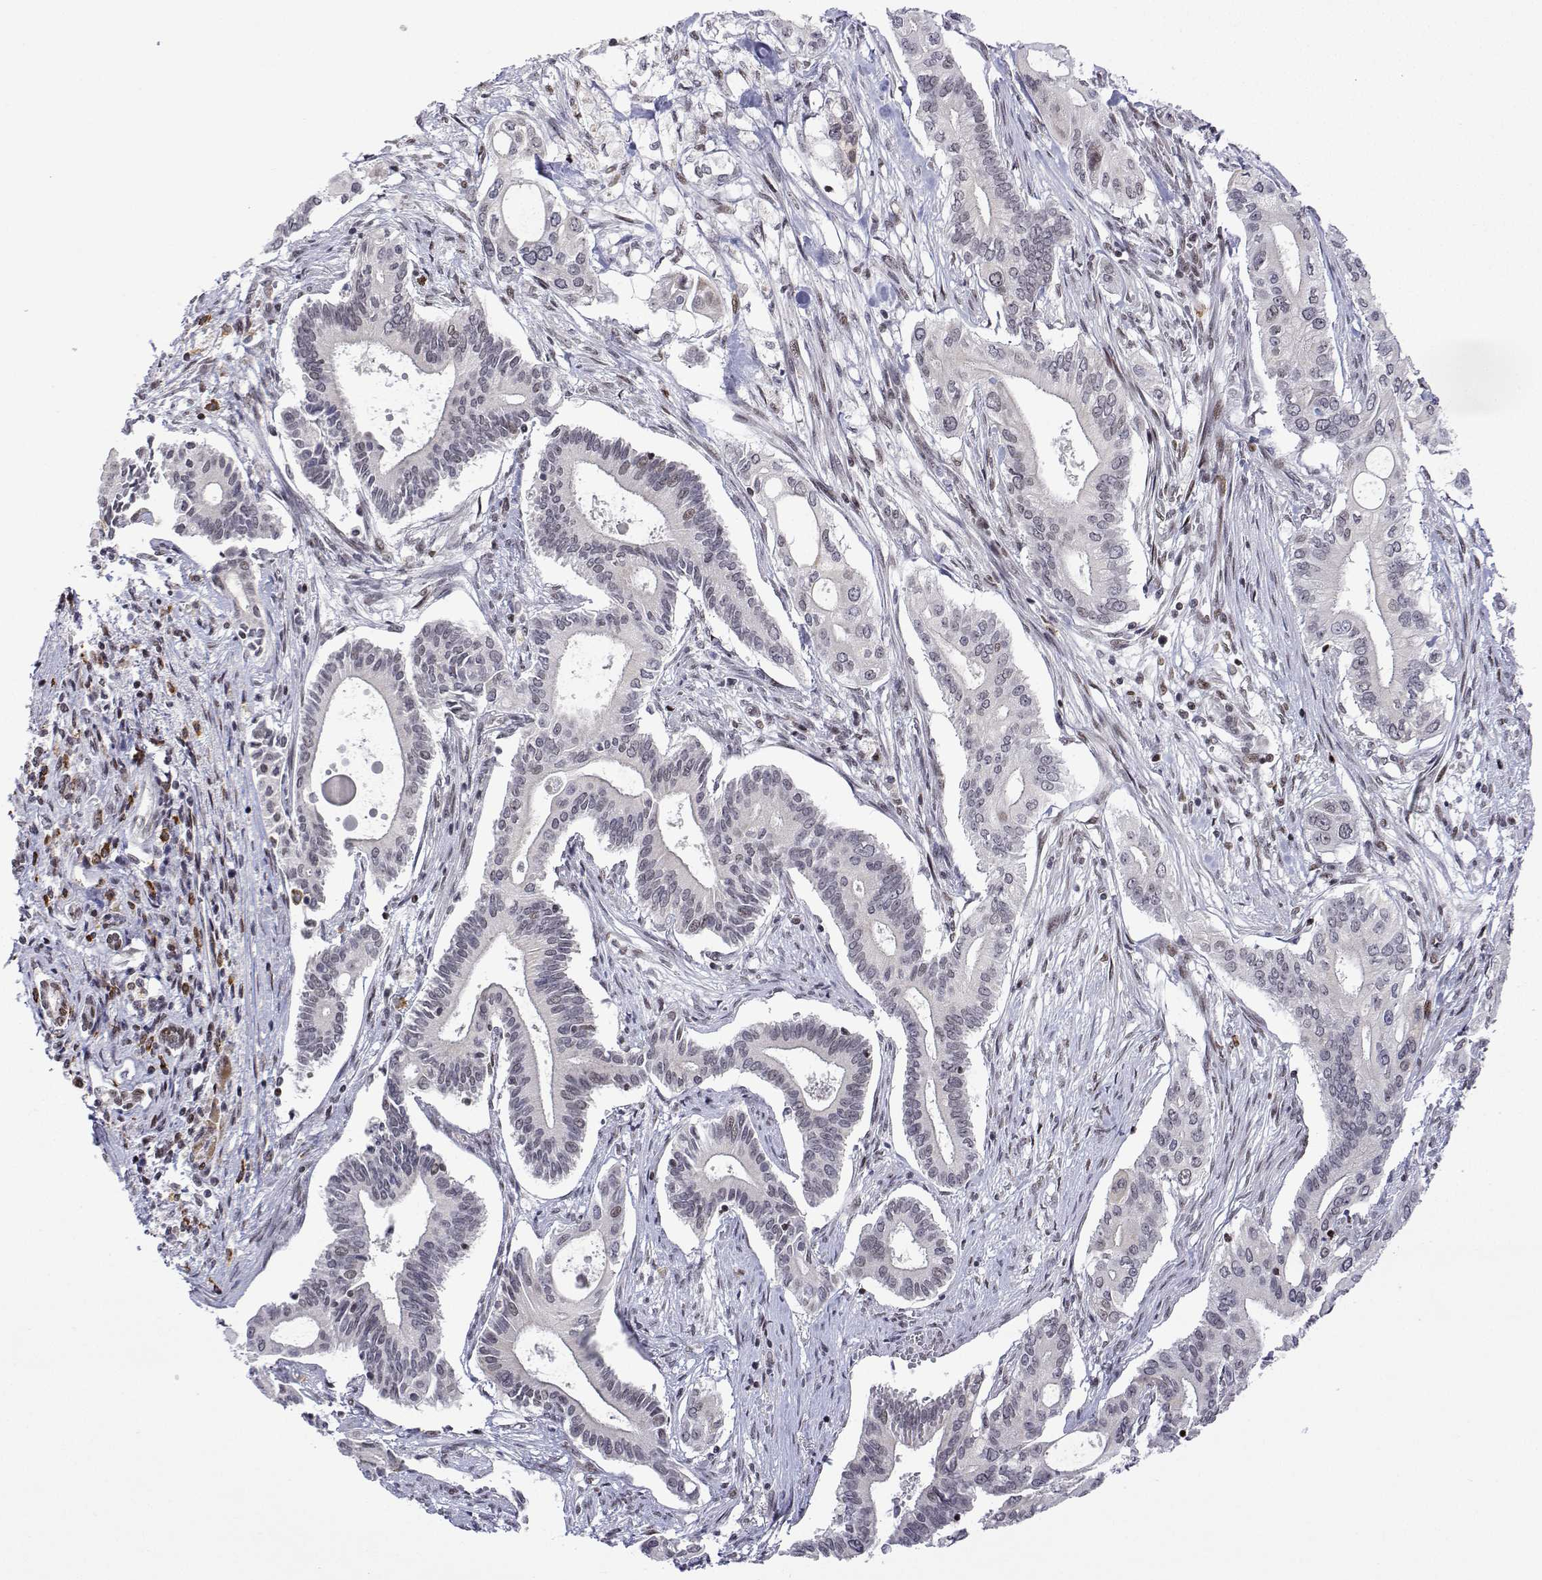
{"staining": {"intensity": "moderate", "quantity": "<25%", "location": "nuclear"}, "tissue": "pancreatic cancer", "cell_type": "Tumor cells", "image_type": "cancer", "snomed": [{"axis": "morphology", "description": "Adenocarcinoma, NOS"}, {"axis": "topography", "description": "Pancreas"}], "caption": "IHC of human pancreatic adenocarcinoma shows low levels of moderate nuclear positivity in approximately <25% of tumor cells.", "gene": "XPC", "patient": {"sex": "female", "age": 68}}